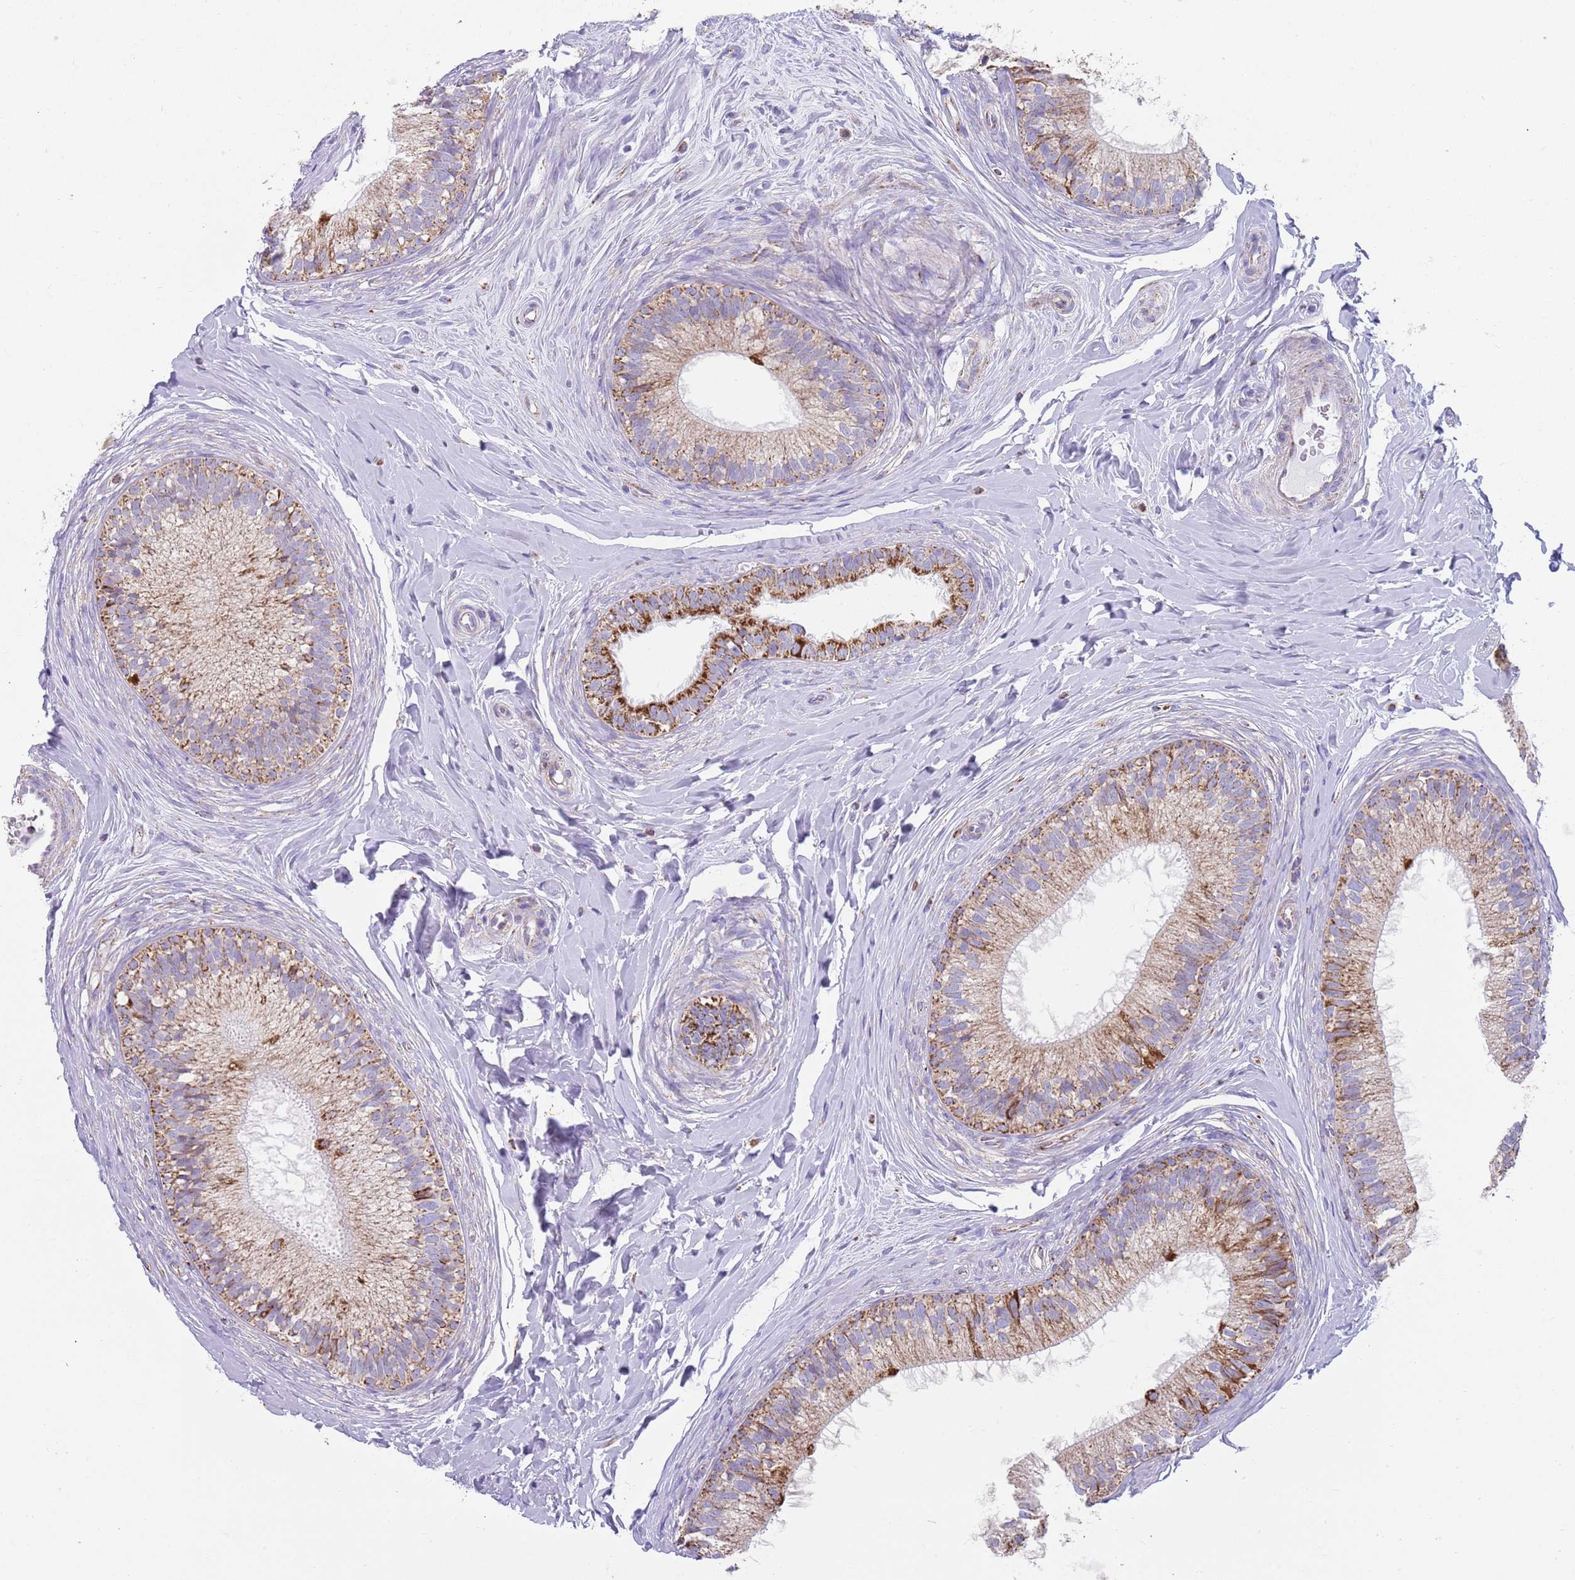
{"staining": {"intensity": "strong", "quantity": "25%-75%", "location": "cytoplasmic/membranous"}, "tissue": "epididymis", "cell_type": "Glandular cells", "image_type": "normal", "snomed": [{"axis": "morphology", "description": "Normal tissue, NOS"}, {"axis": "topography", "description": "Epididymis"}], "caption": "Protein analysis of unremarkable epididymis exhibits strong cytoplasmic/membranous staining in about 25%-75% of glandular cells. (Stains: DAB (3,3'-diaminobenzidine) in brown, nuclei in blue, Microscopy: brightfield microscopy at high magnification).", "gene": "TTLL1", "patient": {"sex": "male", "age": 33}}